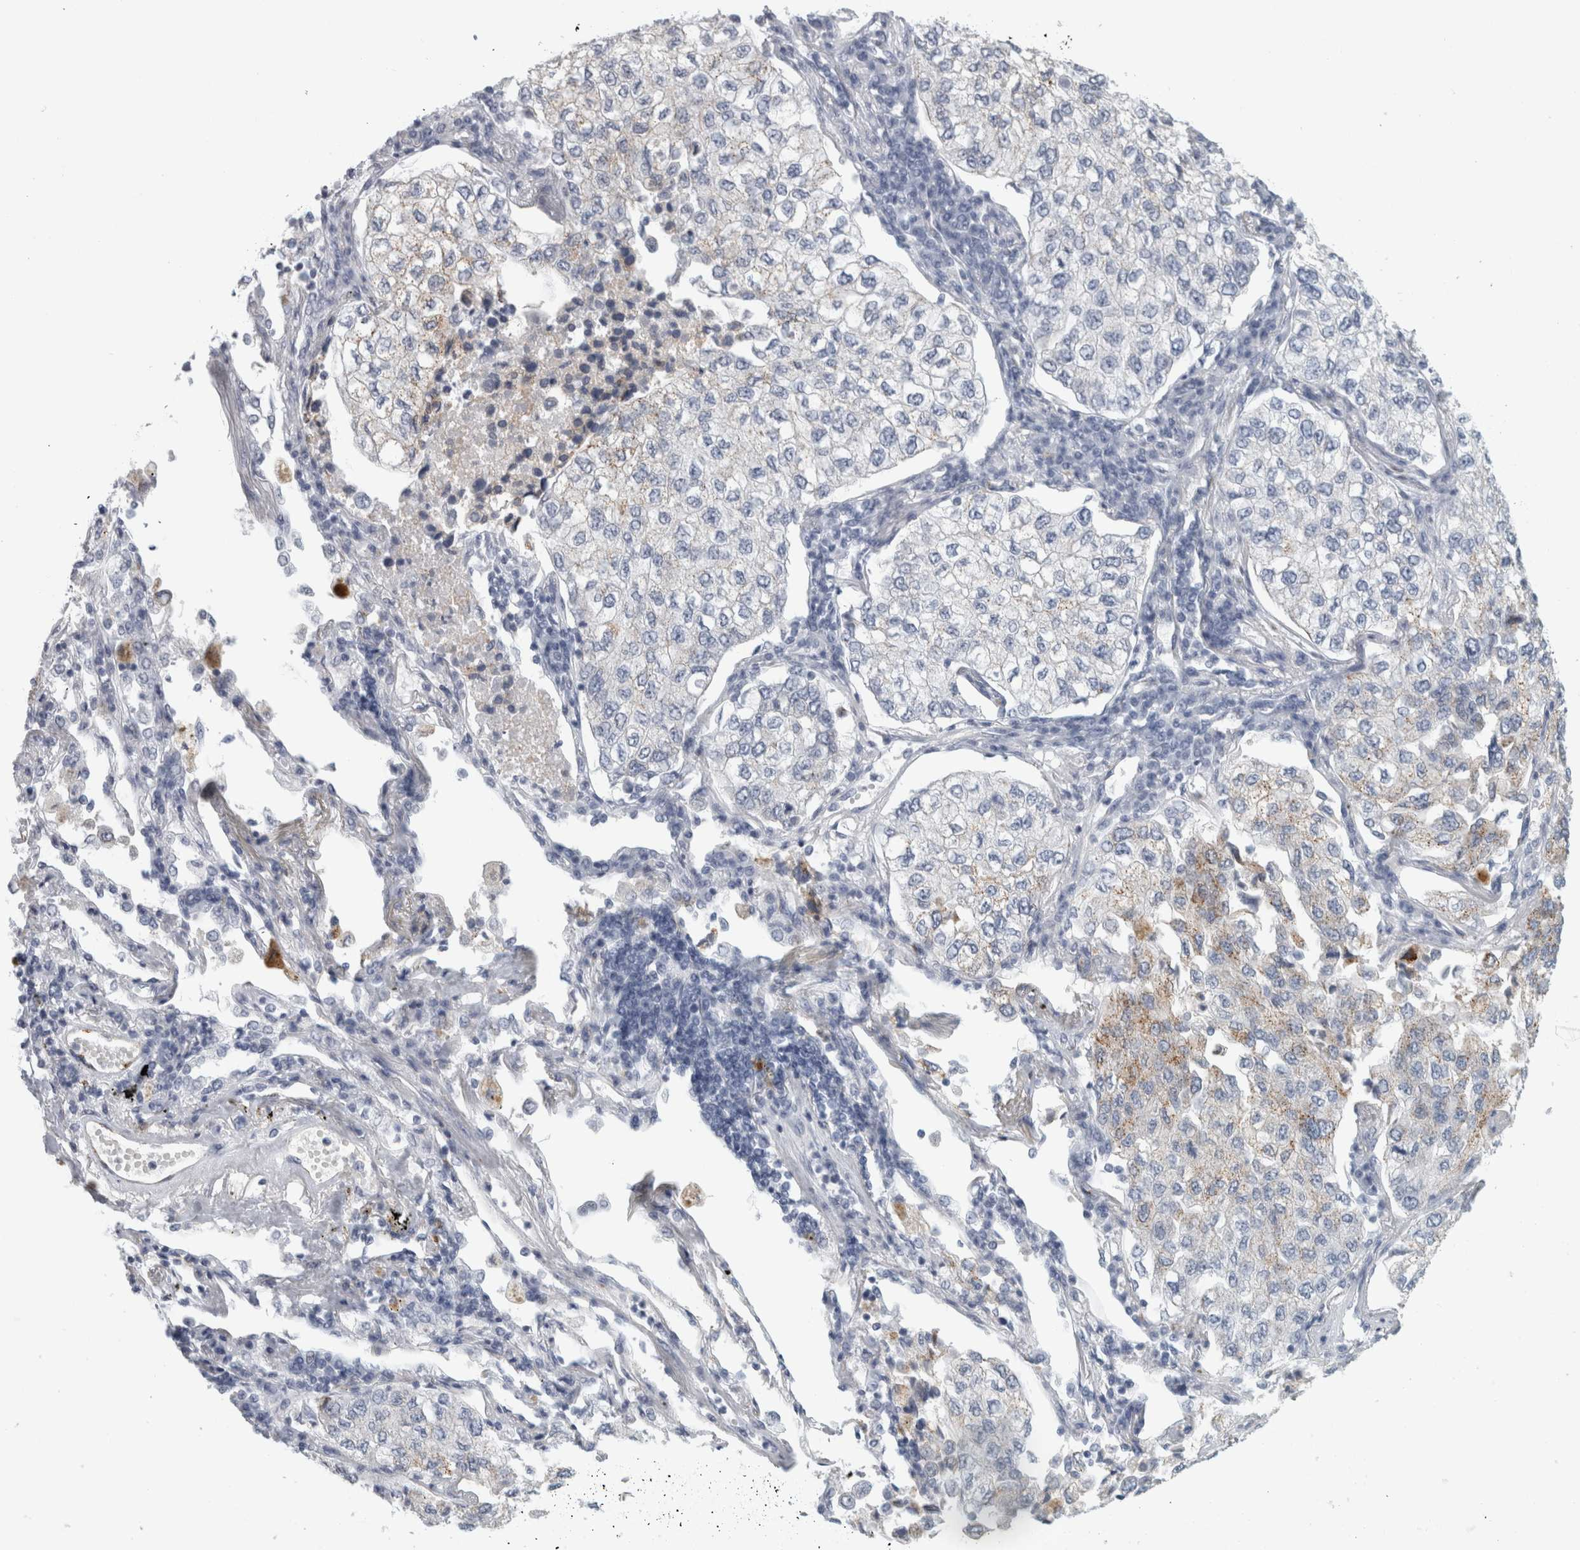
{"staining": {"intensity": "negative", "quantity": "none", "location": "none"}, "tissue": "lung cancer", "cell_type": "Tumor cells", "image_type": "cancer", "snomed": [{"axis": "morphology", "description": "Adenocarcinoma, NOS"}, {"axis": "topography", "description": "Lung"}], "caption": "Lung adenocarcinoma stained for a protein using IHC shows no expression tumor cells.", "gene": "CPE", "patient": {"sex": "male", "age": 63}}